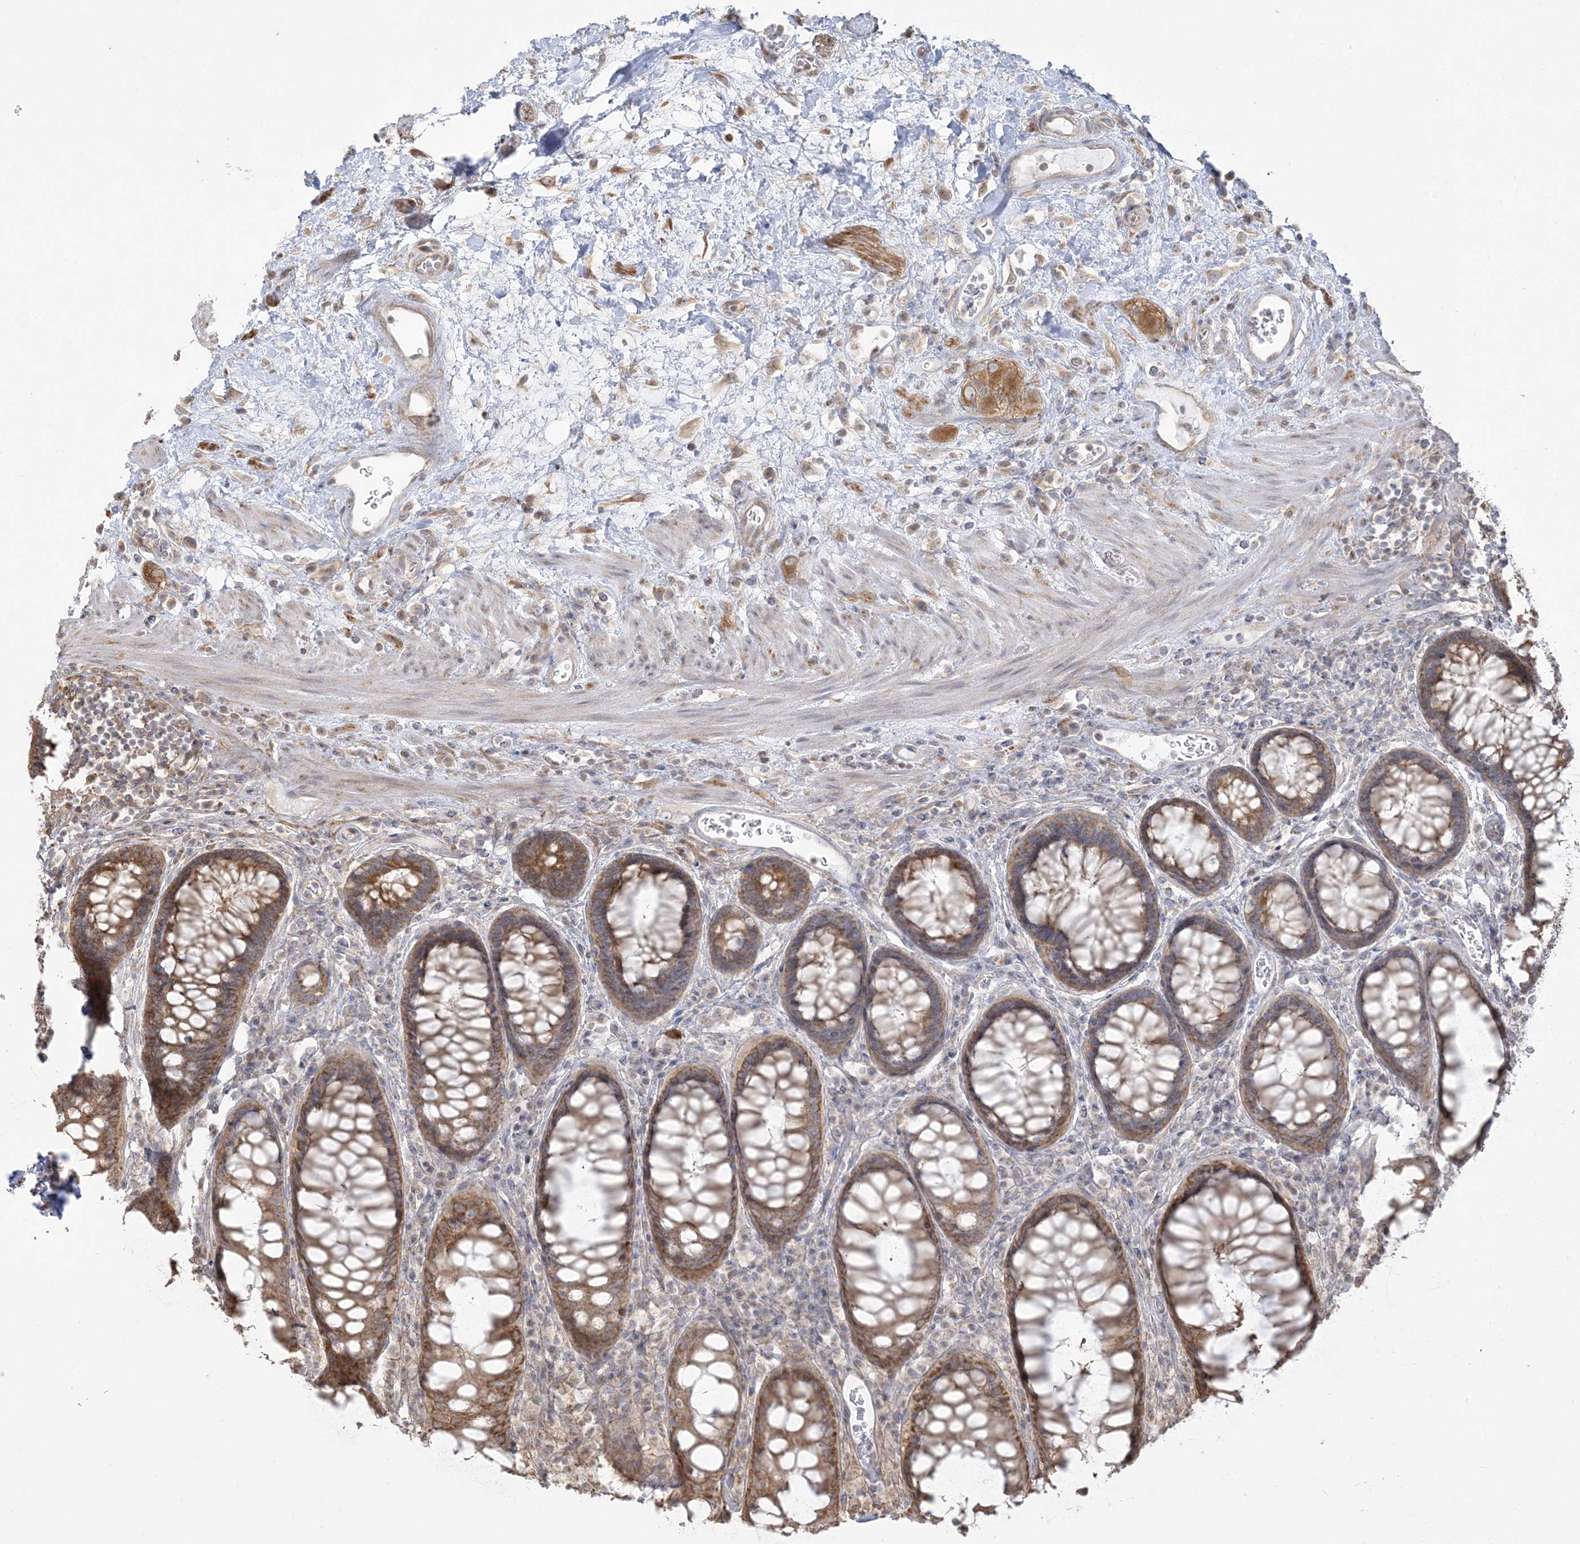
{"staining": {"intensity": "moderate", "quantity": ">75%", "location": "cytoplasmic/membranous"}, "tissue": "rectum", "cell_type": "Glandular cells", "image_type": "normal", "snomed": [{"axis": "morphology", "description": "Normal tissue, NOS"}, {"axis": "topography", "description": "Rectum"}], "caption": "Glandular cells display medium levels of moderate cytoplasmic/membranous staining in about >75% of cells in benign human rectum. (DAB (3,3'-diaminobenzidine) IHC, brown staining for protein, blue staining for nuclei).", "gene": "ZC3H6", "patient": {"sex": "male", "age": 64}}